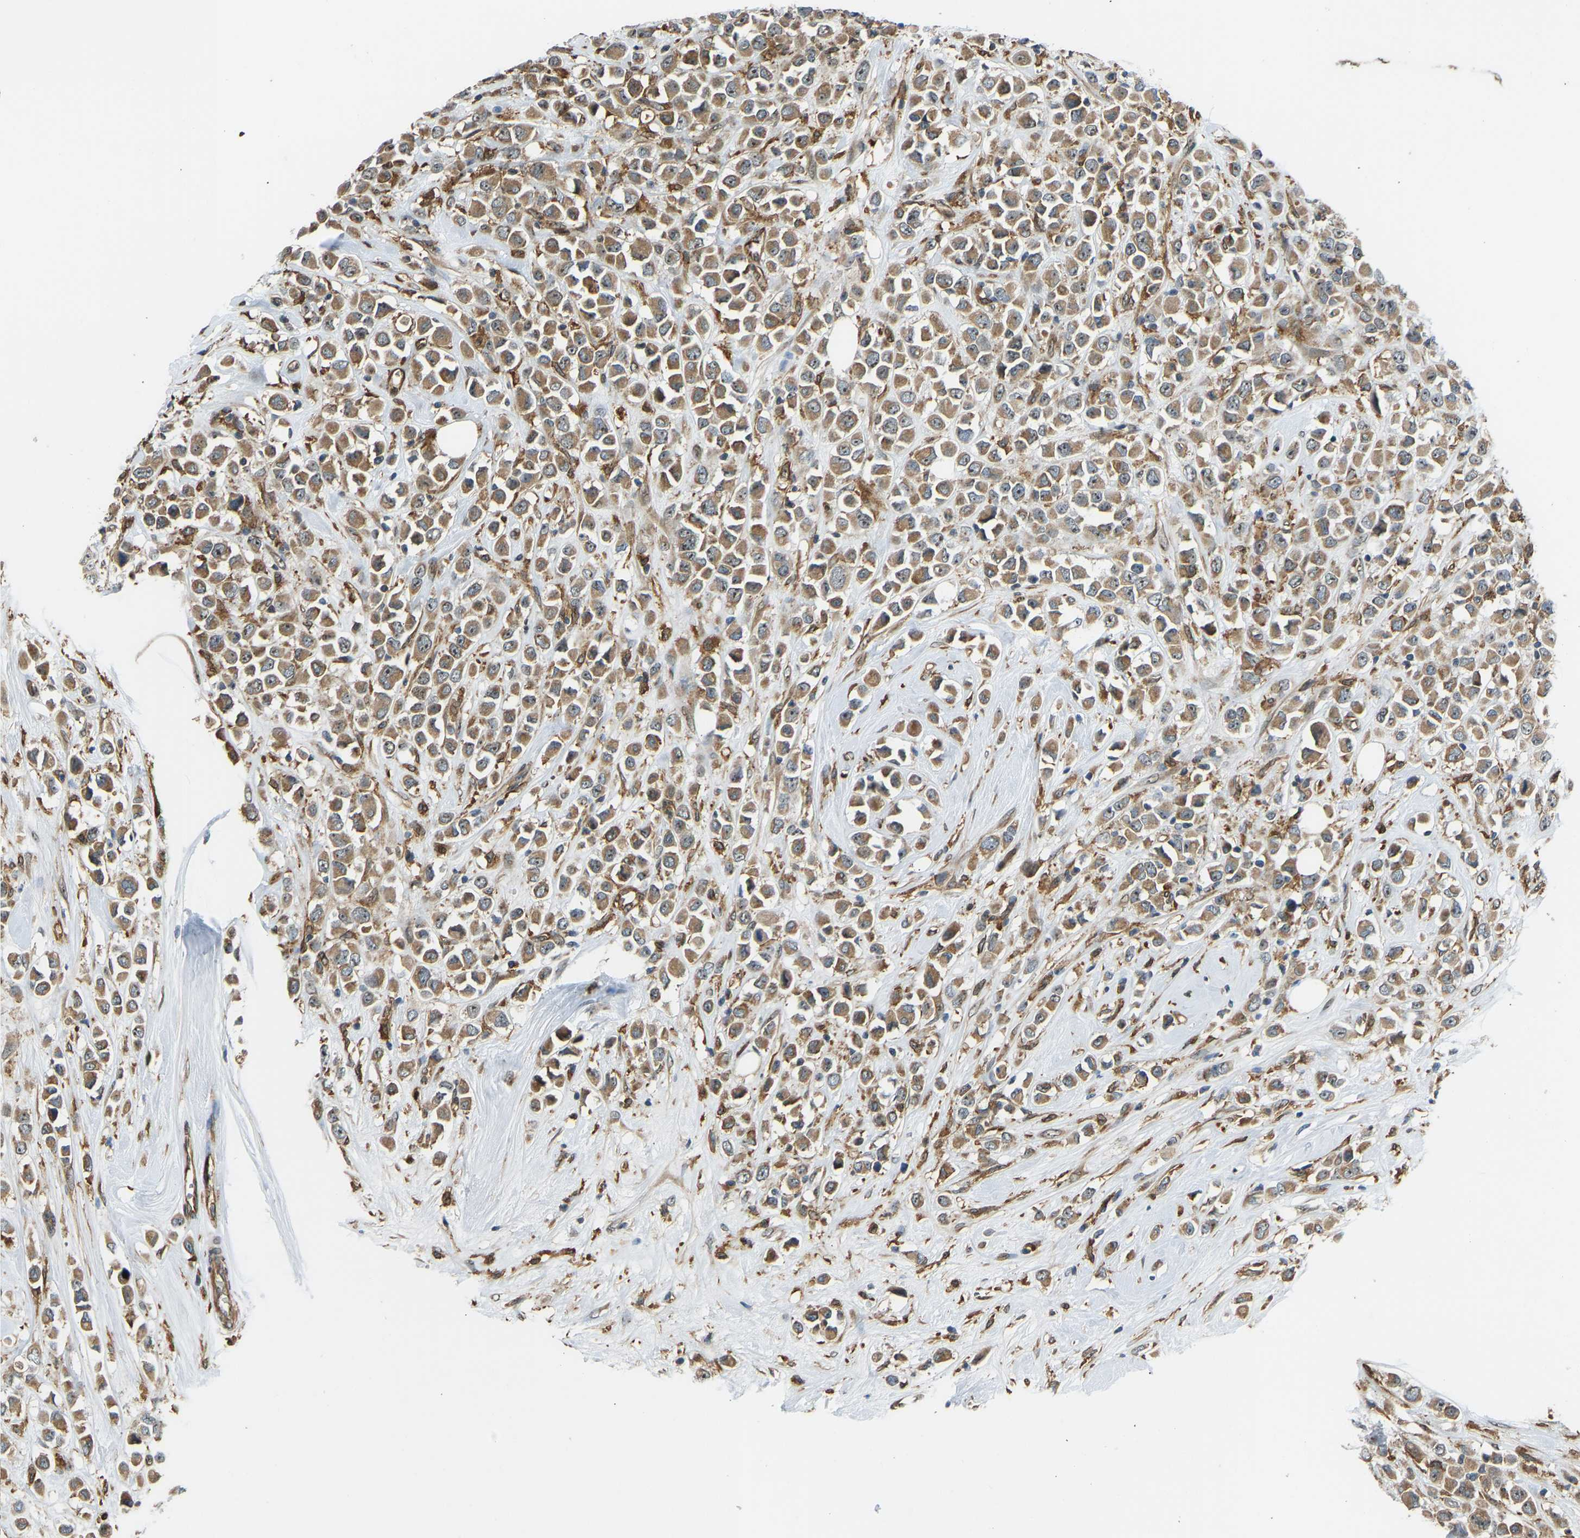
{"staining": {"intensity": "moderate", "quantity": ">75%", "location": "cytoplasmic/membranous,nuclear"}, "tissue": "breast cancer", "cell_type": "Tumor cells", "image_type": "cancer", "snomed": [{"axis": "morphology", "description": "Duct carcinoma"}, {"axis": "topography", "description": "Breast"}], "caption": "An immunohistochemistry (IHC) photomicrograph of neoplastic tissue is shown. Protein staining in brown labels moderate cytoplasmic/membranous and nuclear positivity in breast intraductal carcinoma within tumor cells. The staining is performed using DAB (3,3'-diaminobenzidine) brown chromogen to label protein expression. The nuclei are counter-stained blue using hematoxylin.", "gene": "OS9", "patient": {"sex": "female", "age": 61}}